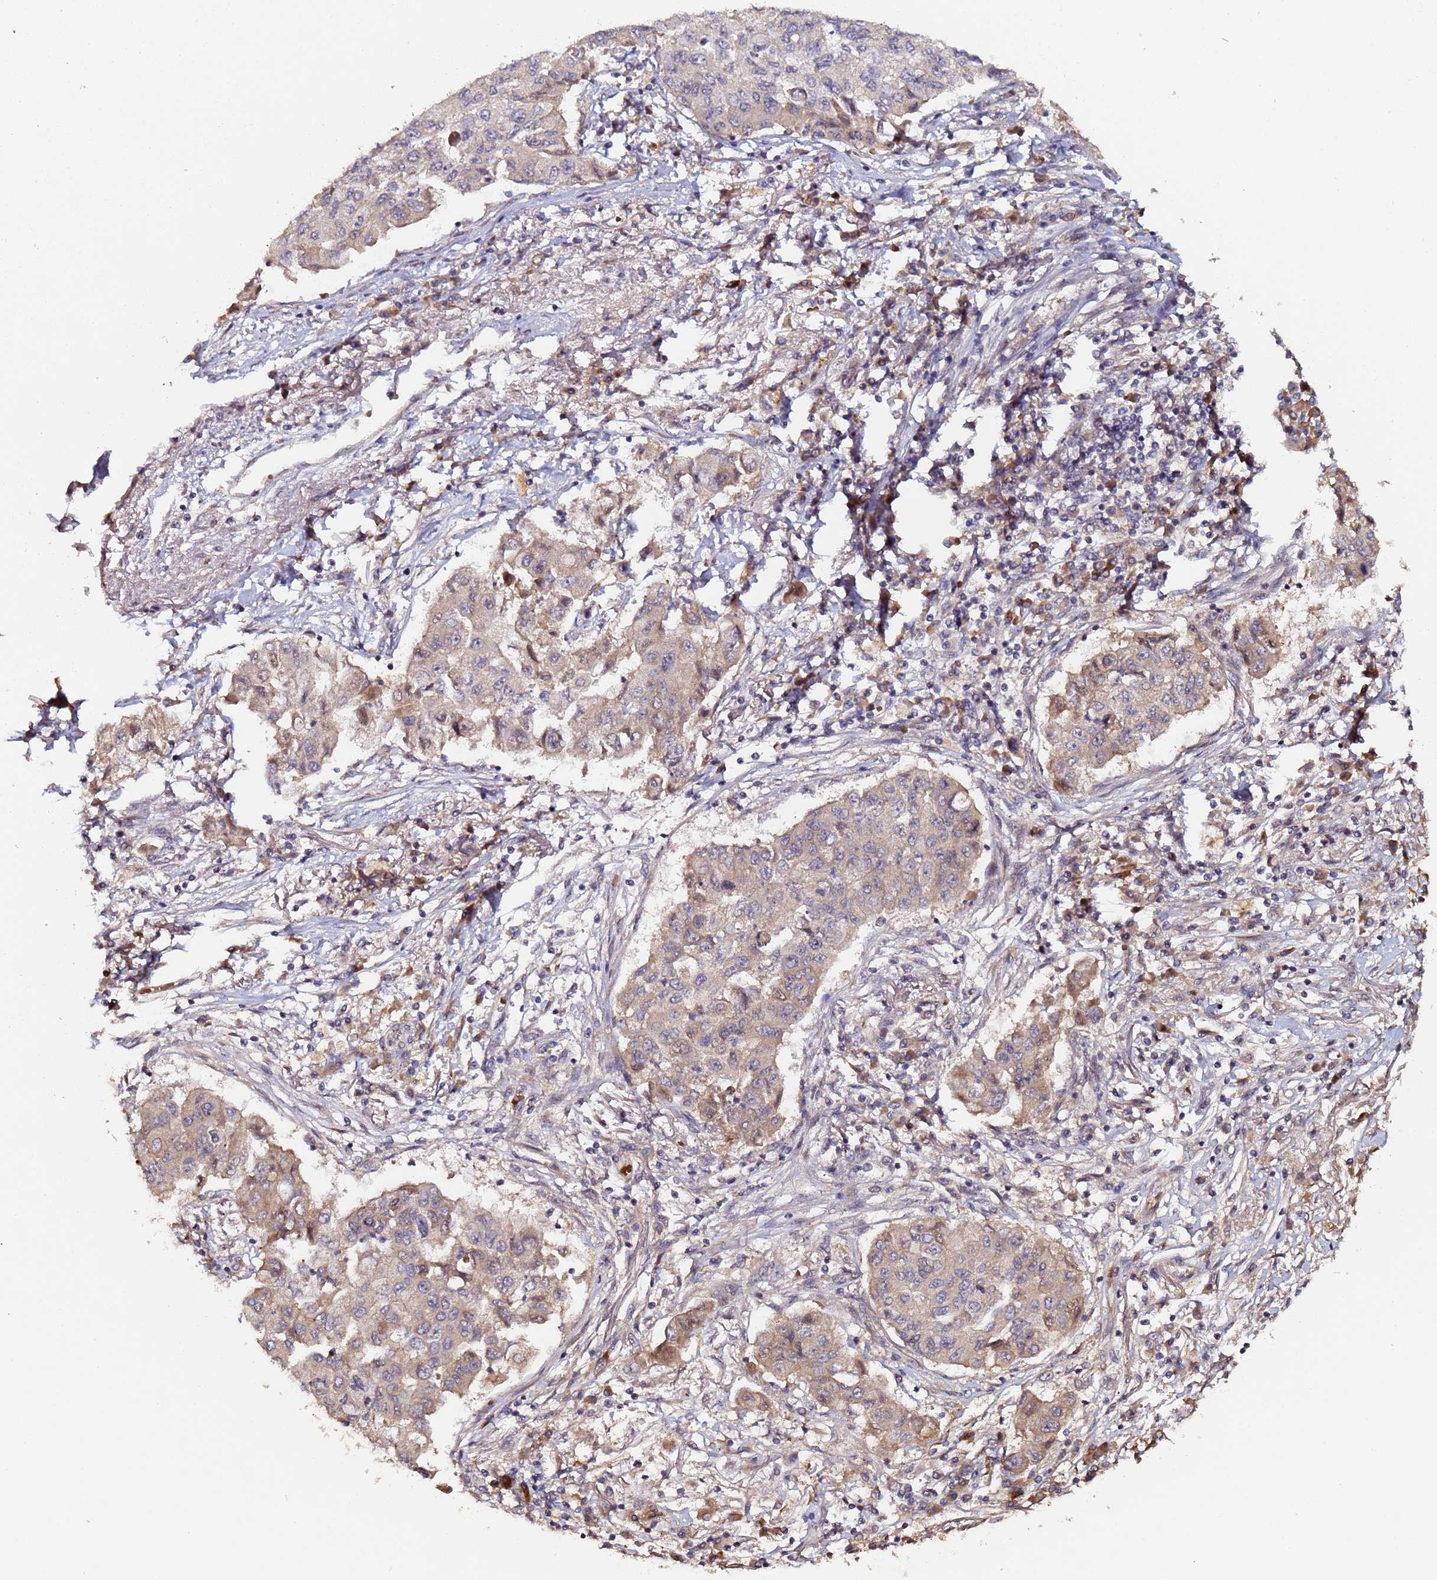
{"staining": {"intensity": "weak", "quantity": "25%-75%", "location": "cytoplasmic/membranous"}, "tissue": "lung cancer", "cell_type": "Tumor cells", "image_type": "cancer", "snomed": [{"axis": "morphology", "description": "Squamous cell carcinoma, NOS"}, {"axis": "topography", "description": "Lung"}], "caption": "DAB immunohistochemical staining of lung squamous cell carcinoma reveals weak cytoplasmic/membranous protein staining in about 25%-75% of tumor cells.", "gene": "OSER1", "patient": {"sex": "male", "age": 74}}